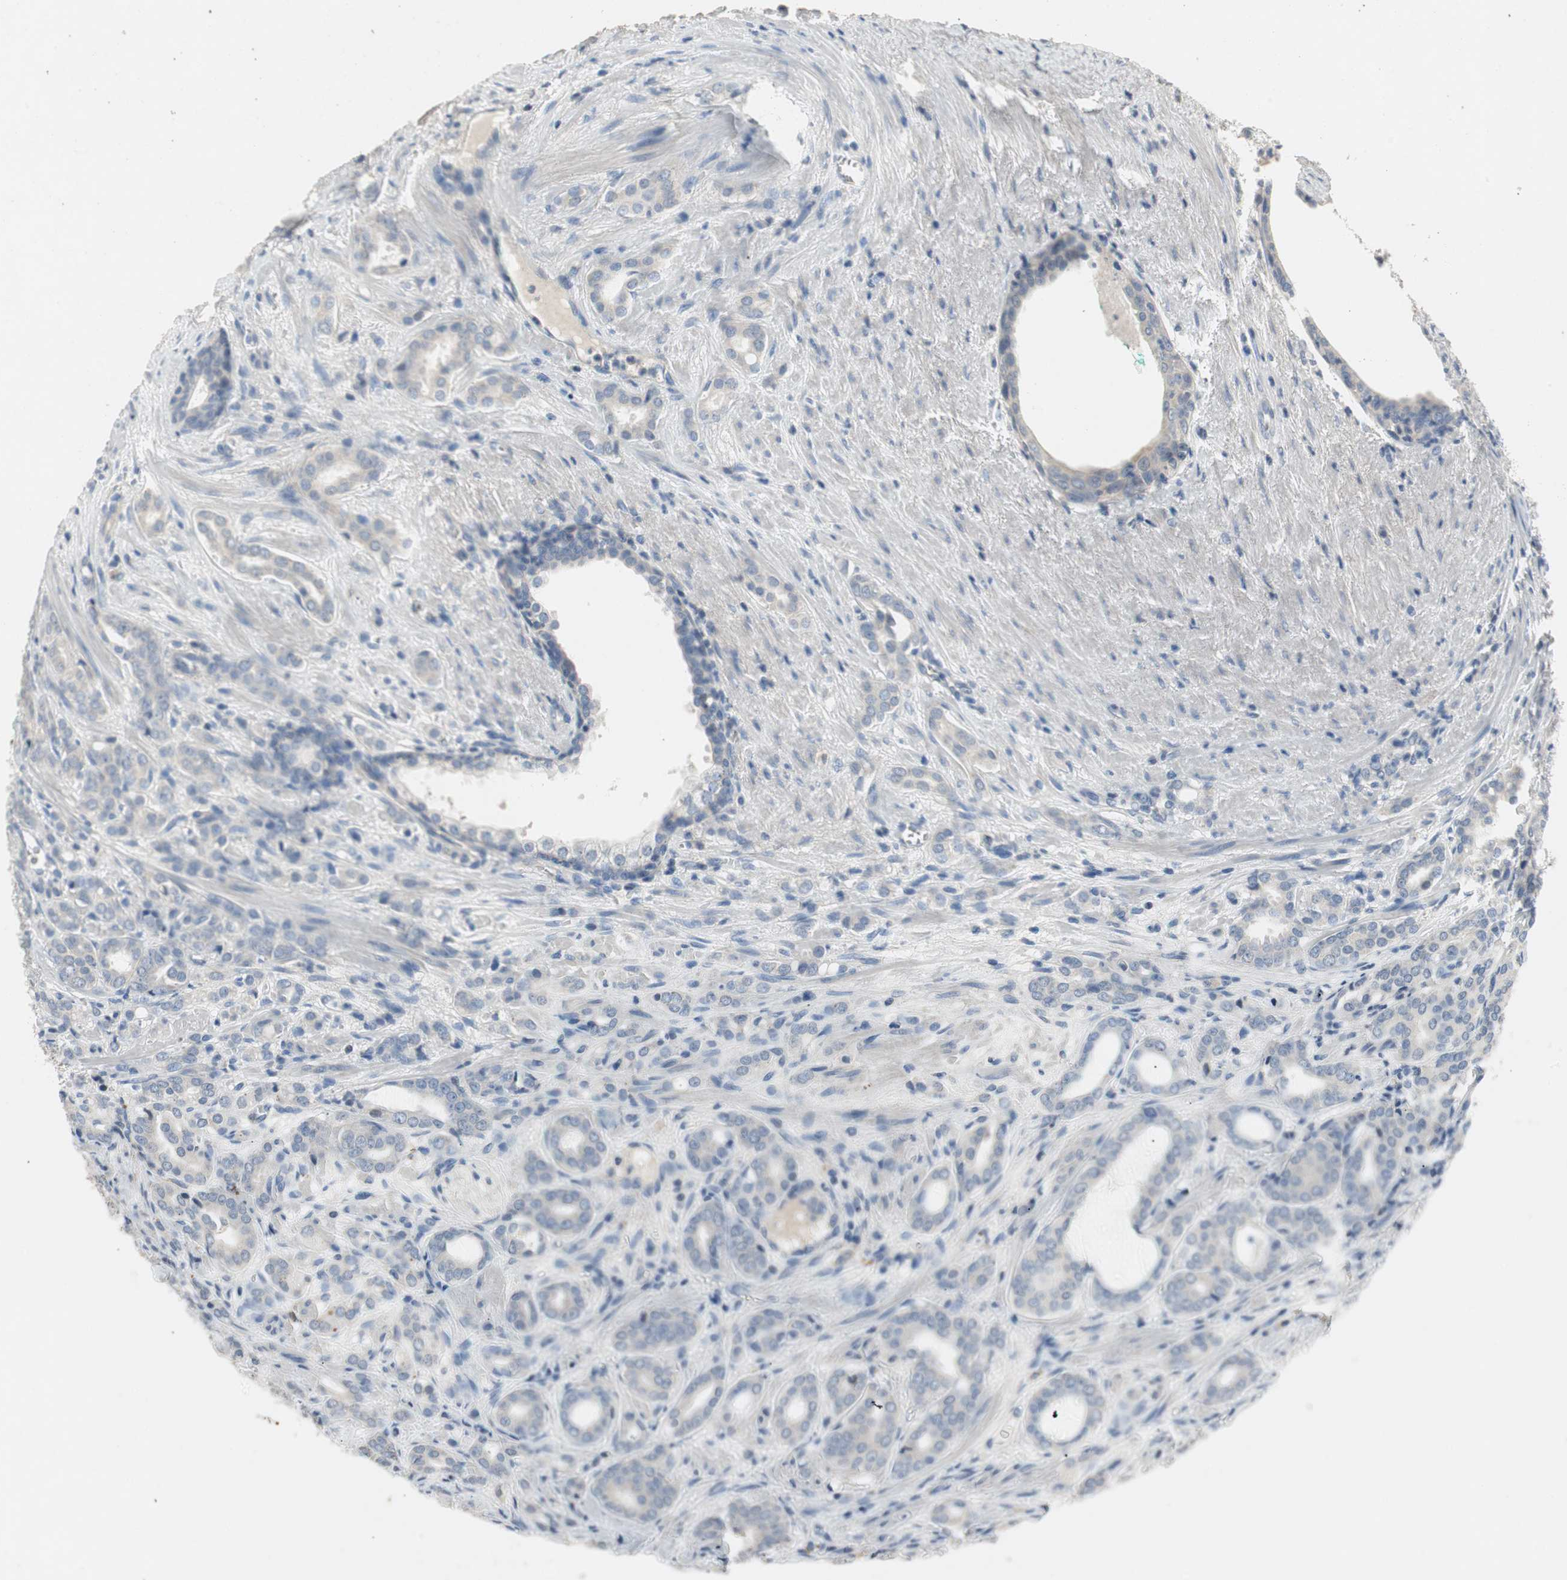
{"staining": {"intensity": "negative", "quantity": "none", "location": "none"}, "tissue": "prostate cancer", "cell_type": "Tumor cells", "image_type": "cancer", "snomed": [{"axis": "morphology", "description": "Adenocarcinoma, High grade"}, {"axis": "topography", "description": "Prostate"}], "caption": "This is an IHC image of human prostate high-grade adenocarcinoma. There is no expression in tumor cells.", "gene": "ALPL", "patient": {"sex": "male", "age": 64}}